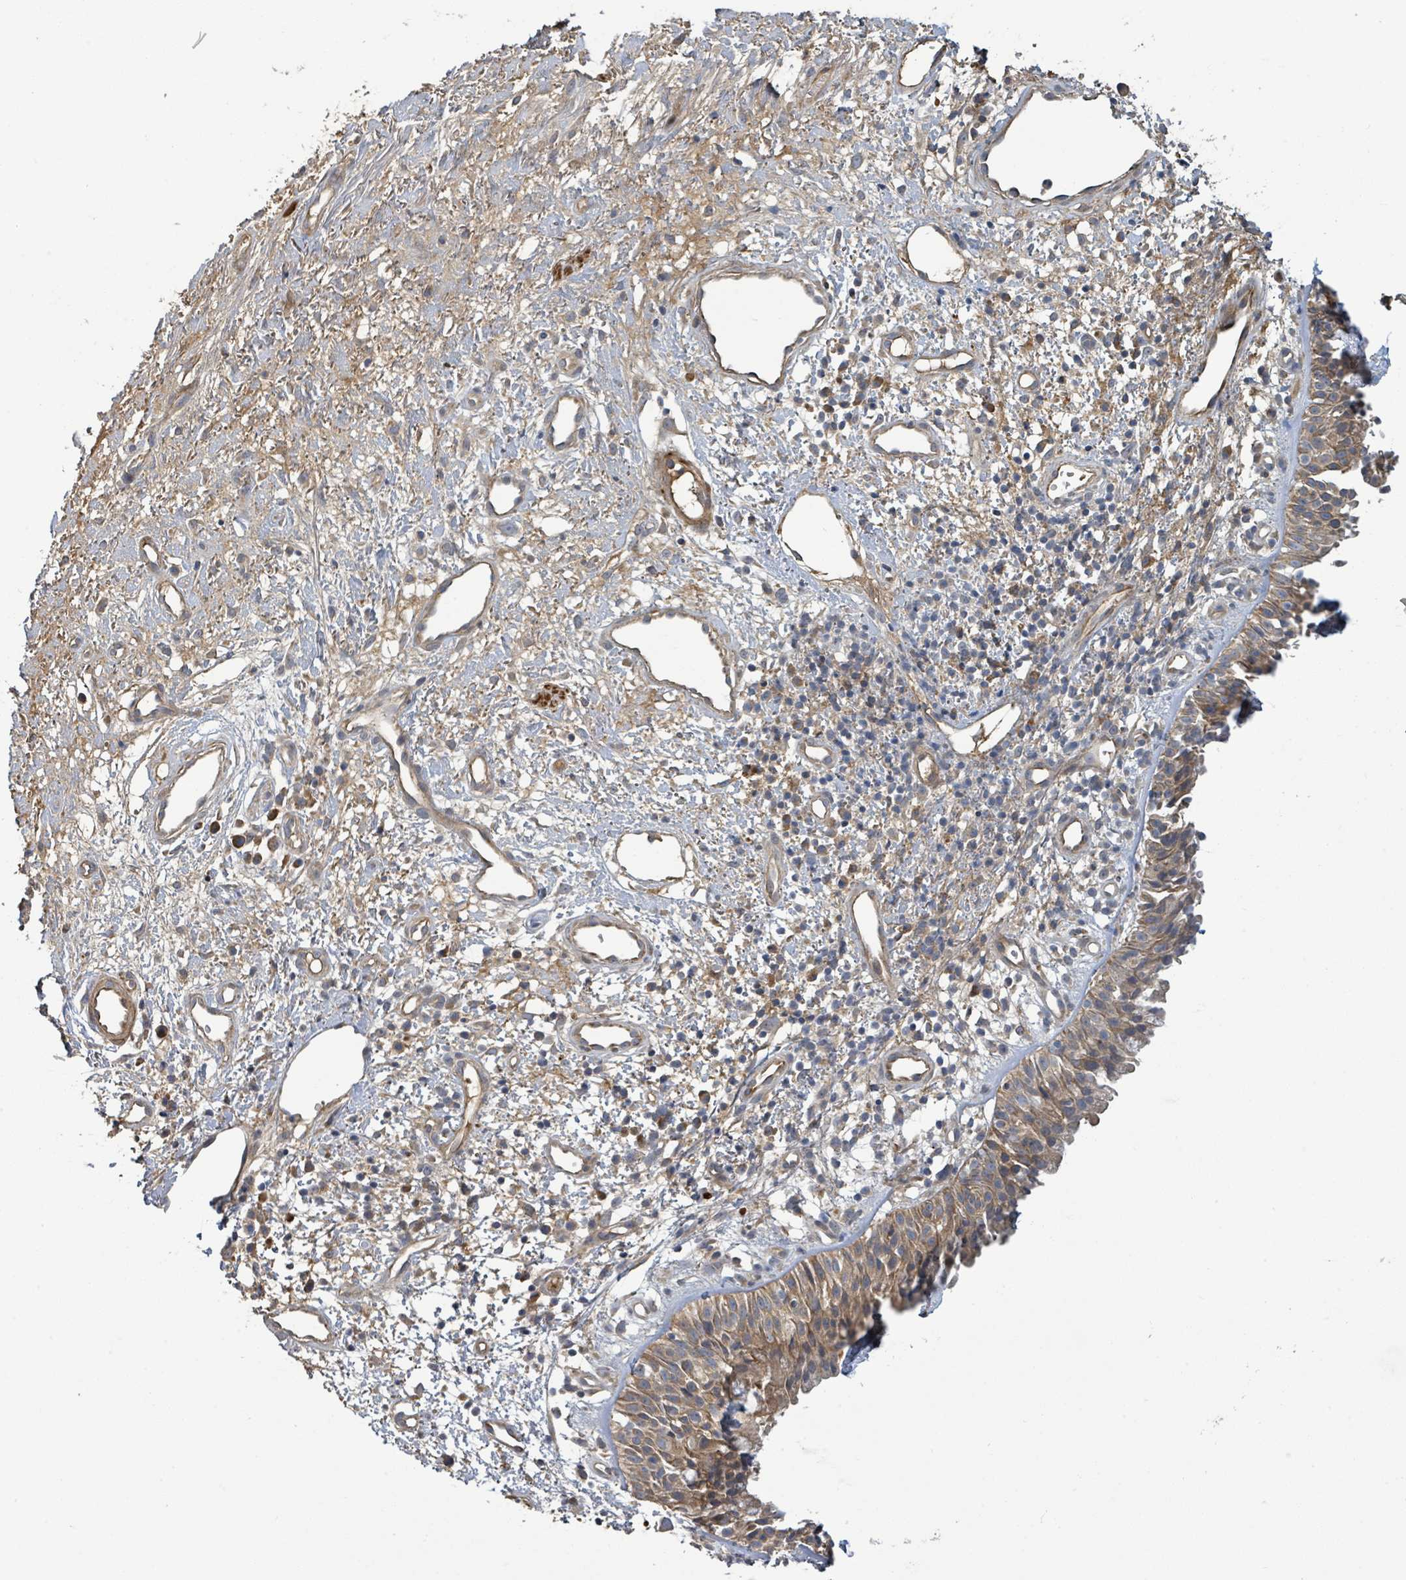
{"staining": {"intensity": "moderate", "quantity": ">75%", "location": "cytoplasmic/membranous"}, "tissue": "nasopharynx", "cell_type": "Respiratory epithelial cells", "image_type": "normal", "snomed": [{"axis": "morphology", "description": "Normal tissue, NOS"}, {"axis": "topography", "description": "Cartilage tissue"}, {"axis": "topography", "description": "Nasopharynx"}, {"axis": "topography", "description": "Thyroid gland"}], "caption": "Benign nasopharynx was stained to show a protein in brown. There is medium levels of moderate cytoplasmic/membranous positivity in about >75% of respiratory epithelial cells.", "gene": "STARD4", "patient": {"sex": "male", "age": 63}}